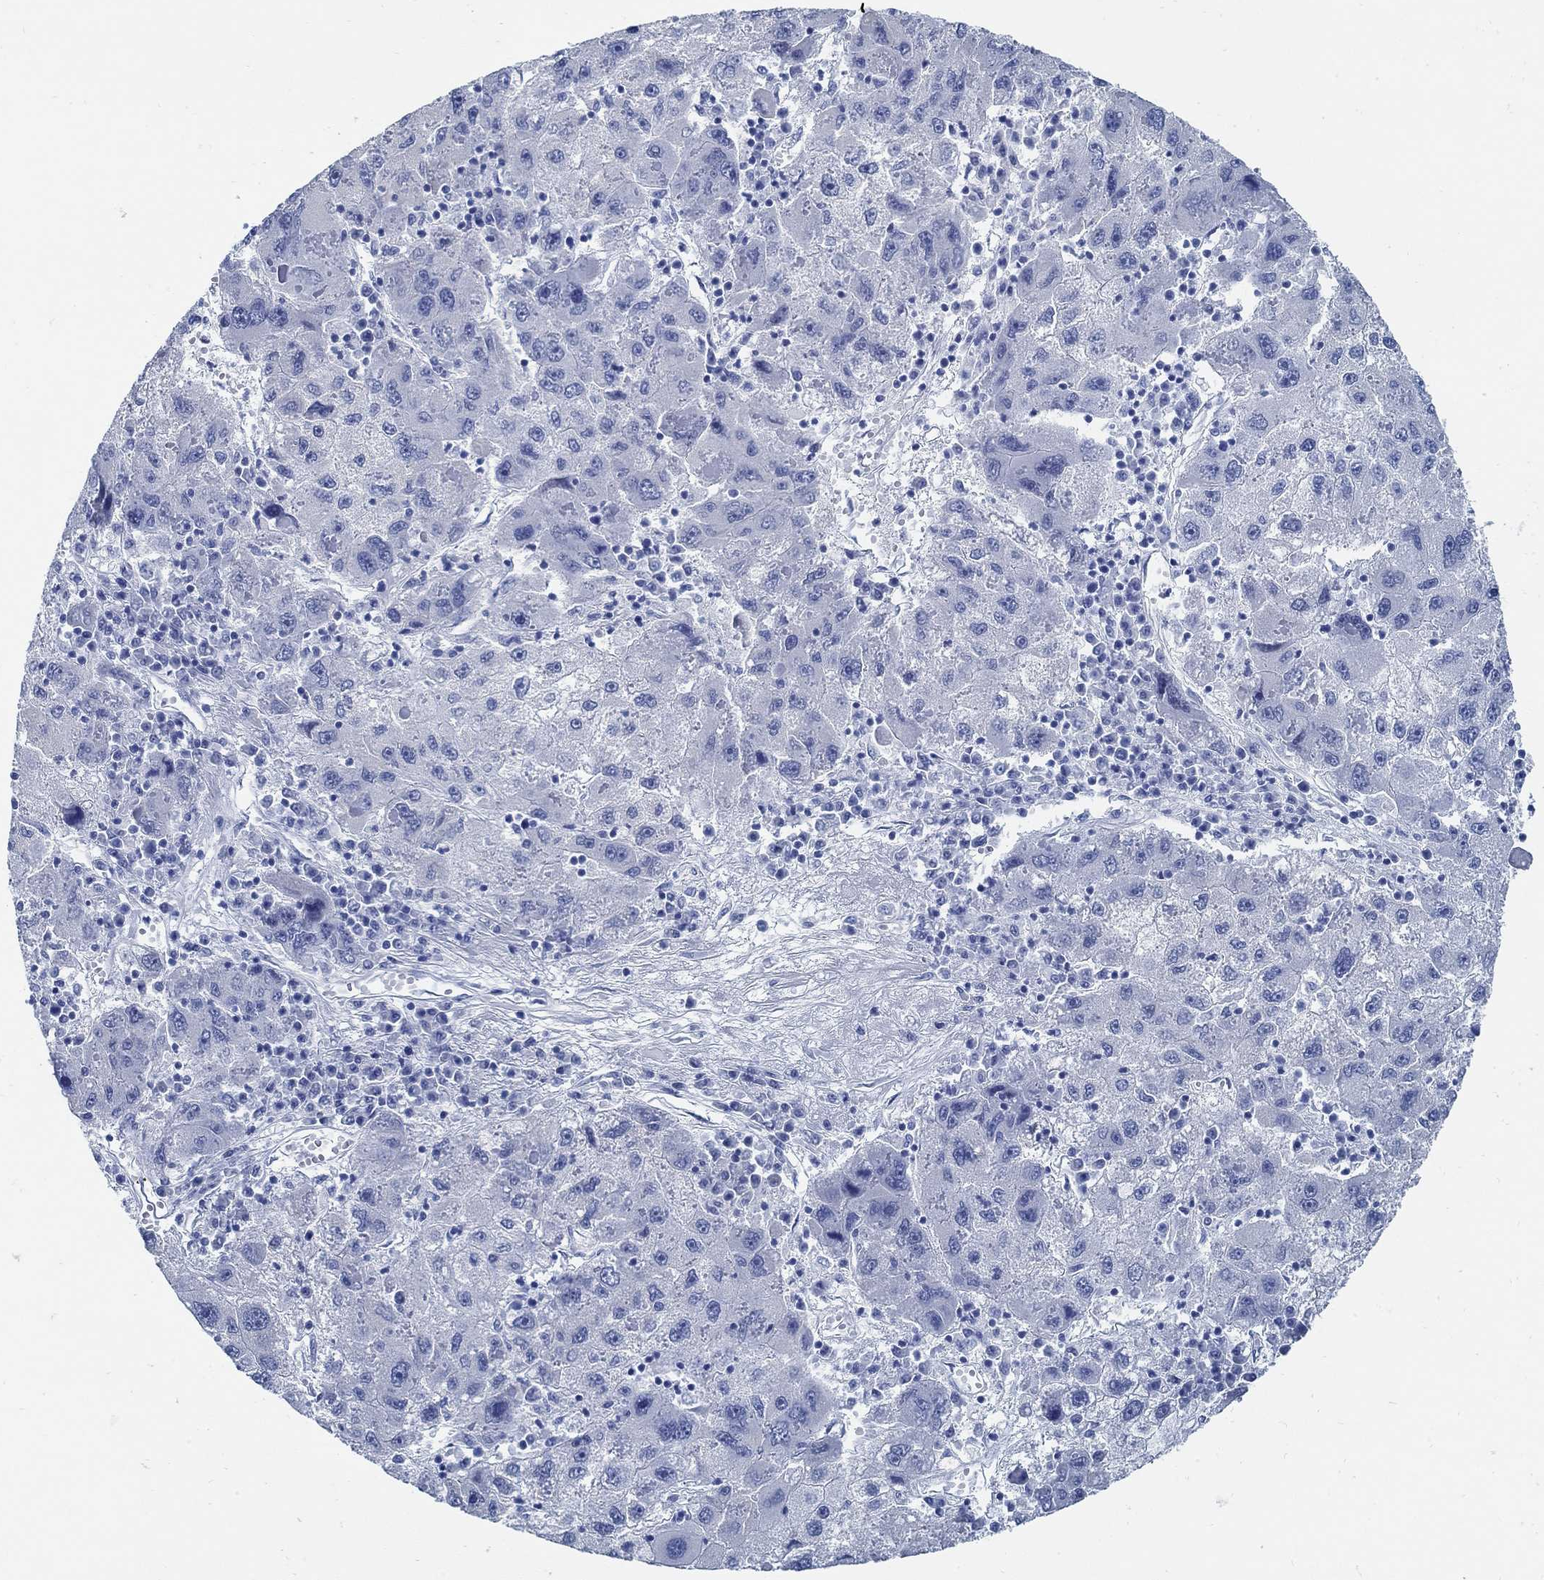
{"staining": {"intensity": "negative", "quantity": "none", "location": "none"}, "tissue": "liver cancer", "cell_type": "Tumor cells", "image_type": "cancer", "snomed": [{"axis": "morphology", "description": "Carcinoma, Hepatocellular, NOS"}, {"axis": "topography", "description": "Liver"}], "caption": "Immunohistochemistry histopathology image of liver cancer stained for a protein (brown), which demonstrates no positivity in tumor cells. (DAB (3,3'-diaminobenzidine) immunohistochemistry visualized using brightfield microscopy, high magnification).", "gene": "SLC45A1", "patient": {"sex": "male", "age": 75}}